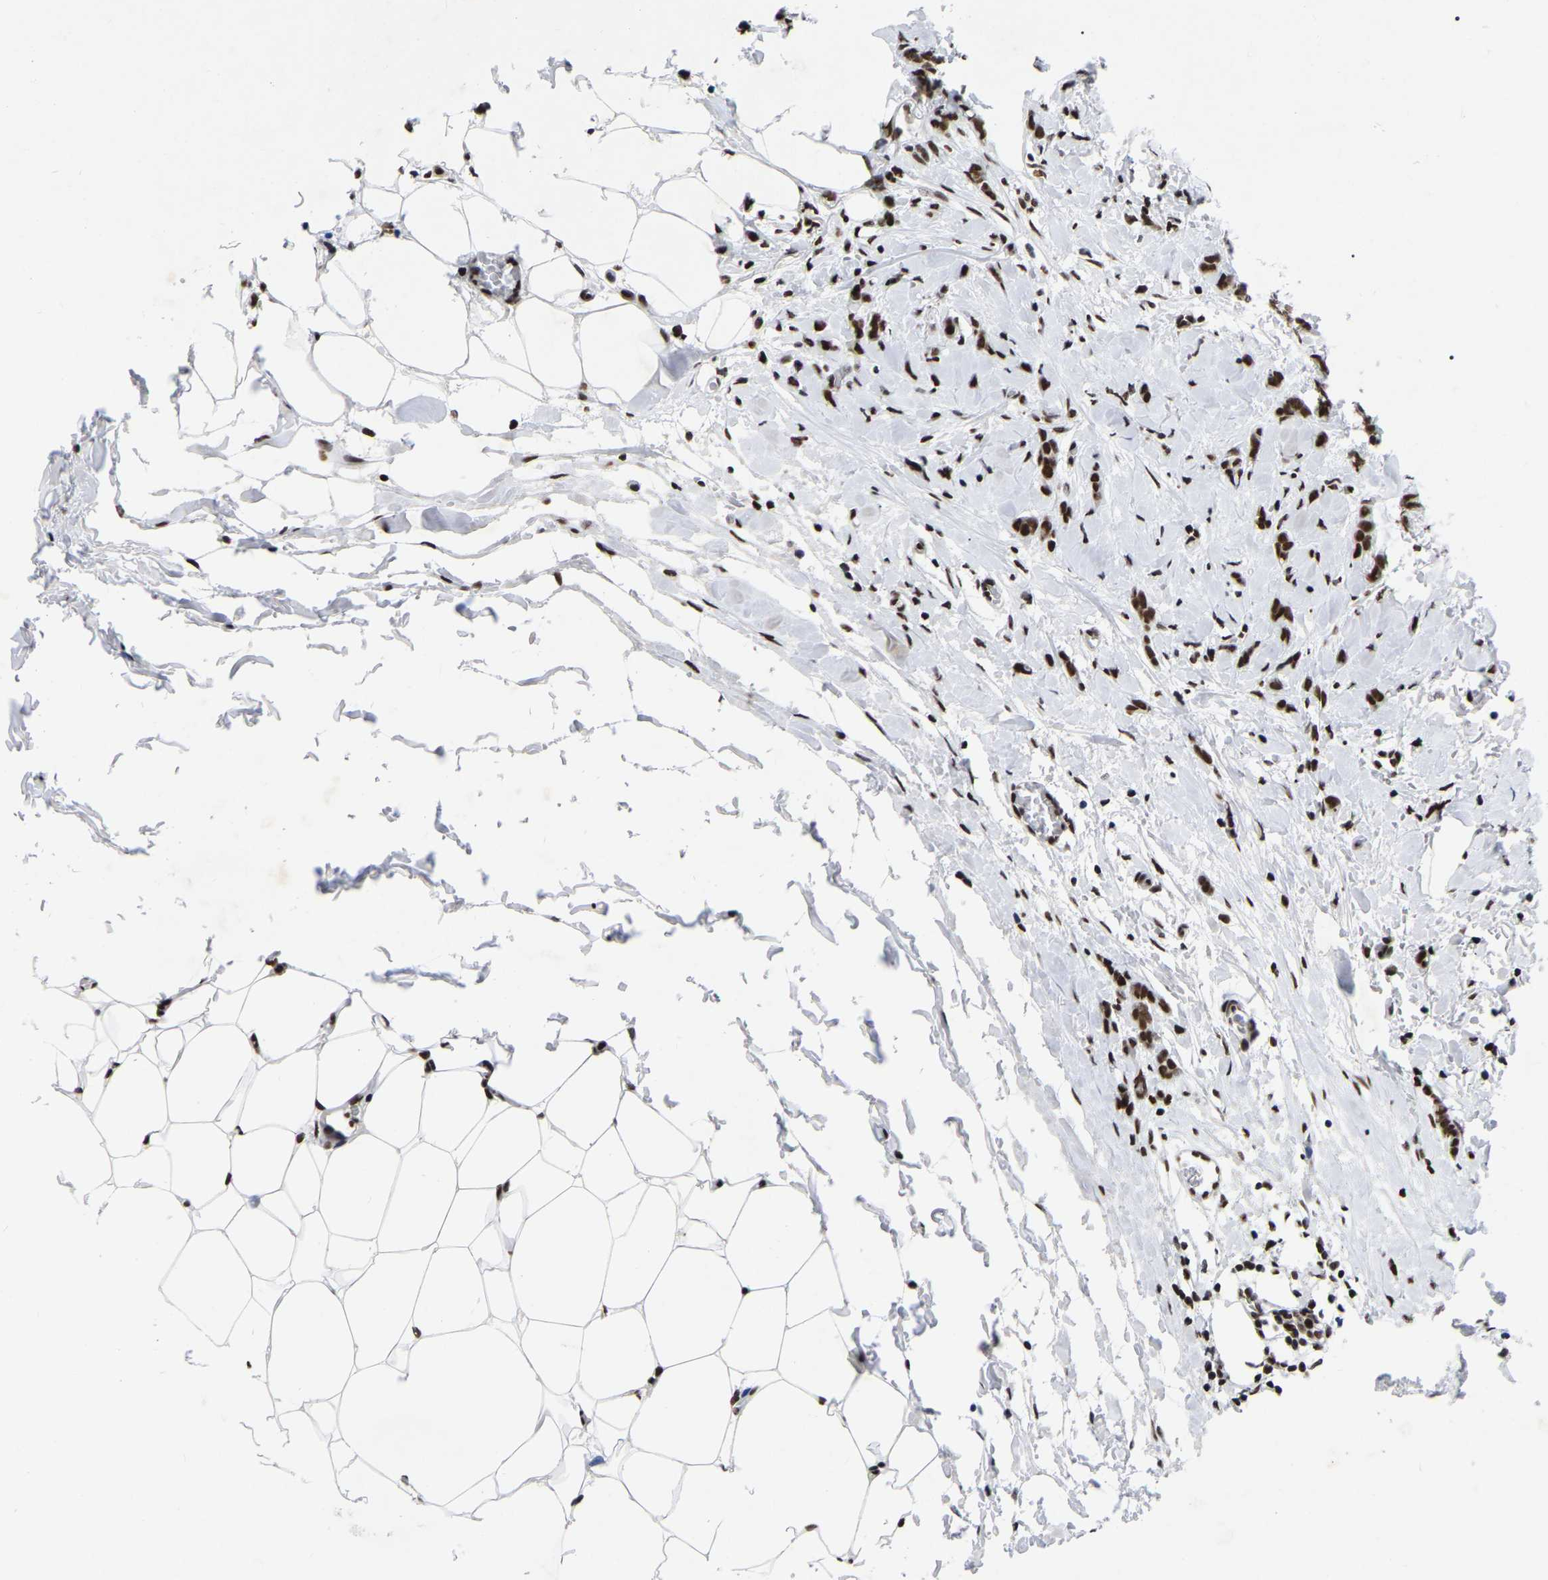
{"staining": {"intensity": "moderate", "quantity": ">75%", "location": "nuclear"}, "tissue": "breast cancer", "cell_type": "Tumor cells", "image_type": "cancer", "snomed": [{"axis": "morphology", "description": "Lobular carcinoma, in situ"}, {"axis": "morphology", "description": "Lobular carcinoma"}, {"axis": "topography", "description": "Breast"}], "caption": "Brown immunohistochemical staining in human breast cancer reveals moderate nuclear staining in approximately >75% of tumor cells. The staining was performed using DAB (3,3'-diaminobenzidine) to visualize the protein expression in brown, while the nuclei were stained in blue with hematoxylin (Magnification: 20x).", "gene": "PRCC", "patient": {"sex": "female", "age": 41}}